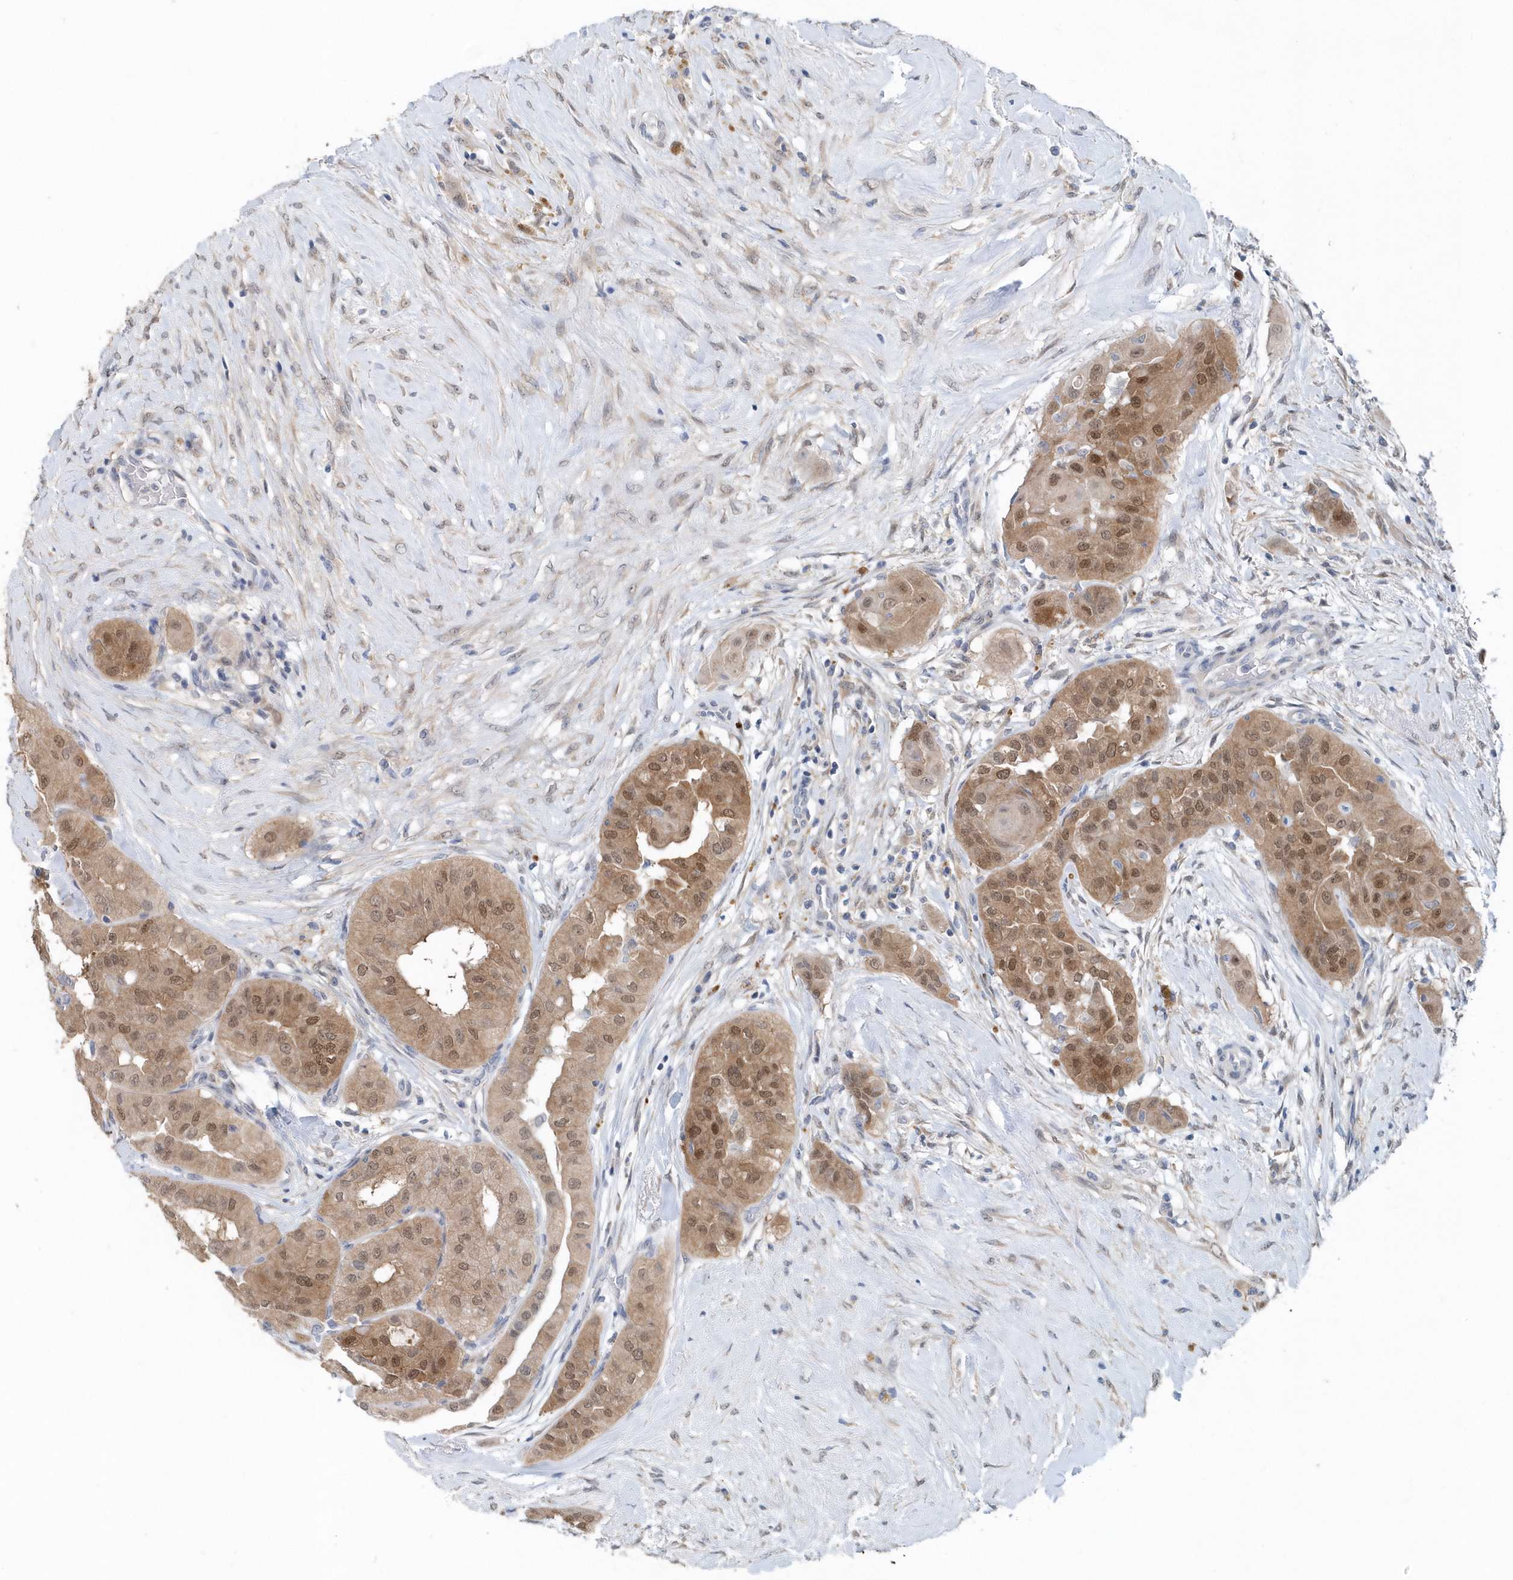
{"staining": {"intensity": "moderate", "quantity": ">75%", "location": "cytoplasmic/membranous,nuclear"}, "tissue": "thyroid cancer", "cell_type": "Tumor cells", "image_type": "cancer", "snomed": [{"axis": "morphology", "description": "Papillary adenocarcinoma, NOS"}, {"axis": "topography", "description": "Thyroid gland"}], "caption": "There is medium levels of moderate cytoplasmic/membranous and nuclear positivity in tumor cells of papillary adenocarcinoma (thyroid), as demonstrated by immunohistochemical staining (brown color).", "gene": "PFN2", "patient": {"sex": "female", "age": 59}}